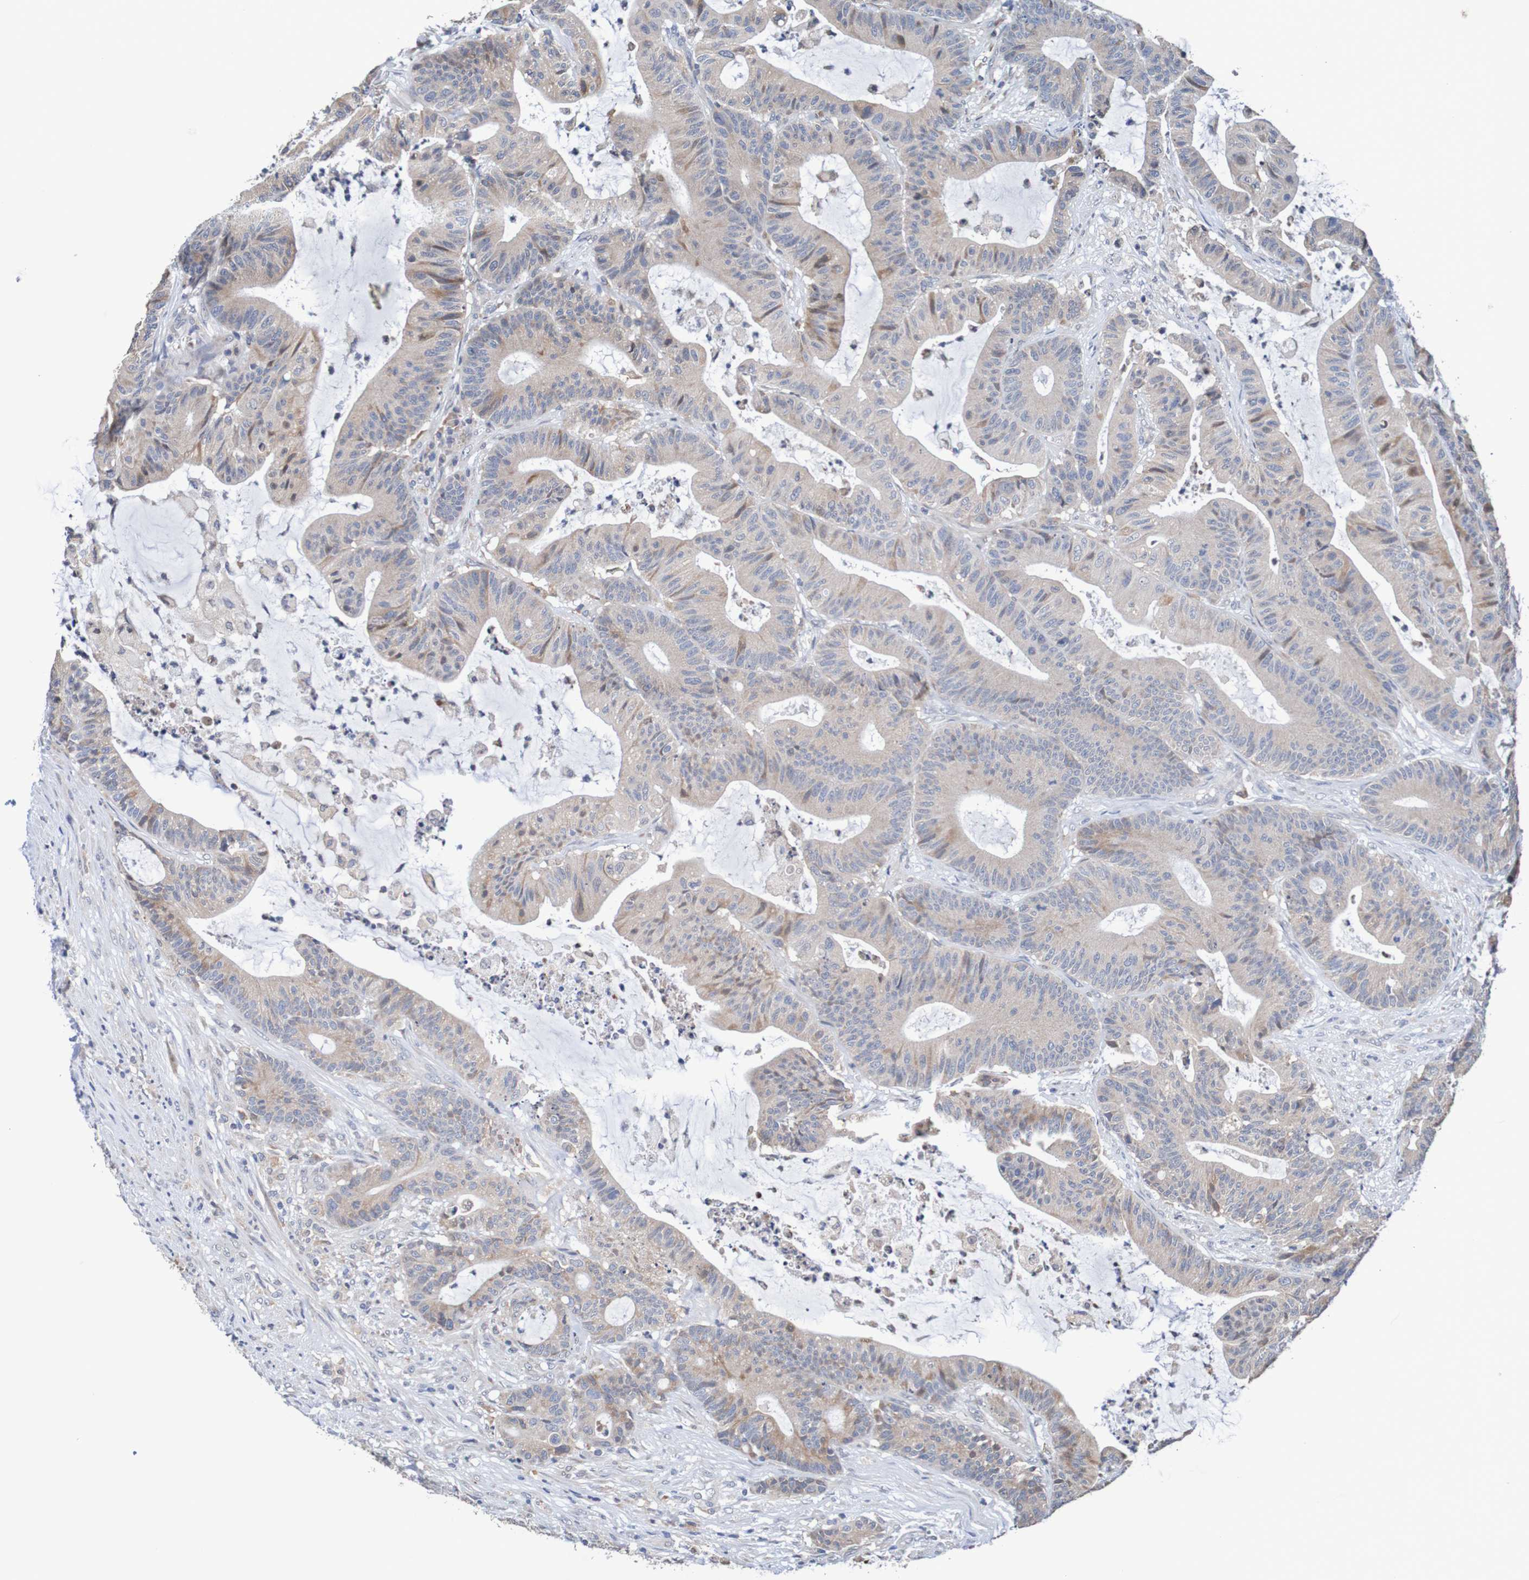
{"staining": {"intensity": "weak", "quantity": ">75%", "location": "cytoplasmic/membranous"}, "tissue": "colorectal cancer", "cell_type": "Tumor cells", "image_type": "cancer", "snomed": [{"axis": "morphology", "description": "Adenocarcinoma, NOS"}, {"axis": "topography", "description": "Colon"}], "caption": "A micrograph showing weak cytoplasmic/membranous positivity in about >75% of tumor cells in adenocarcinoma (colorectal), as visualized by brown immunohistochemical staining.", "gene": "FIBP", "patient": {"sex": "female", "age": 84}}